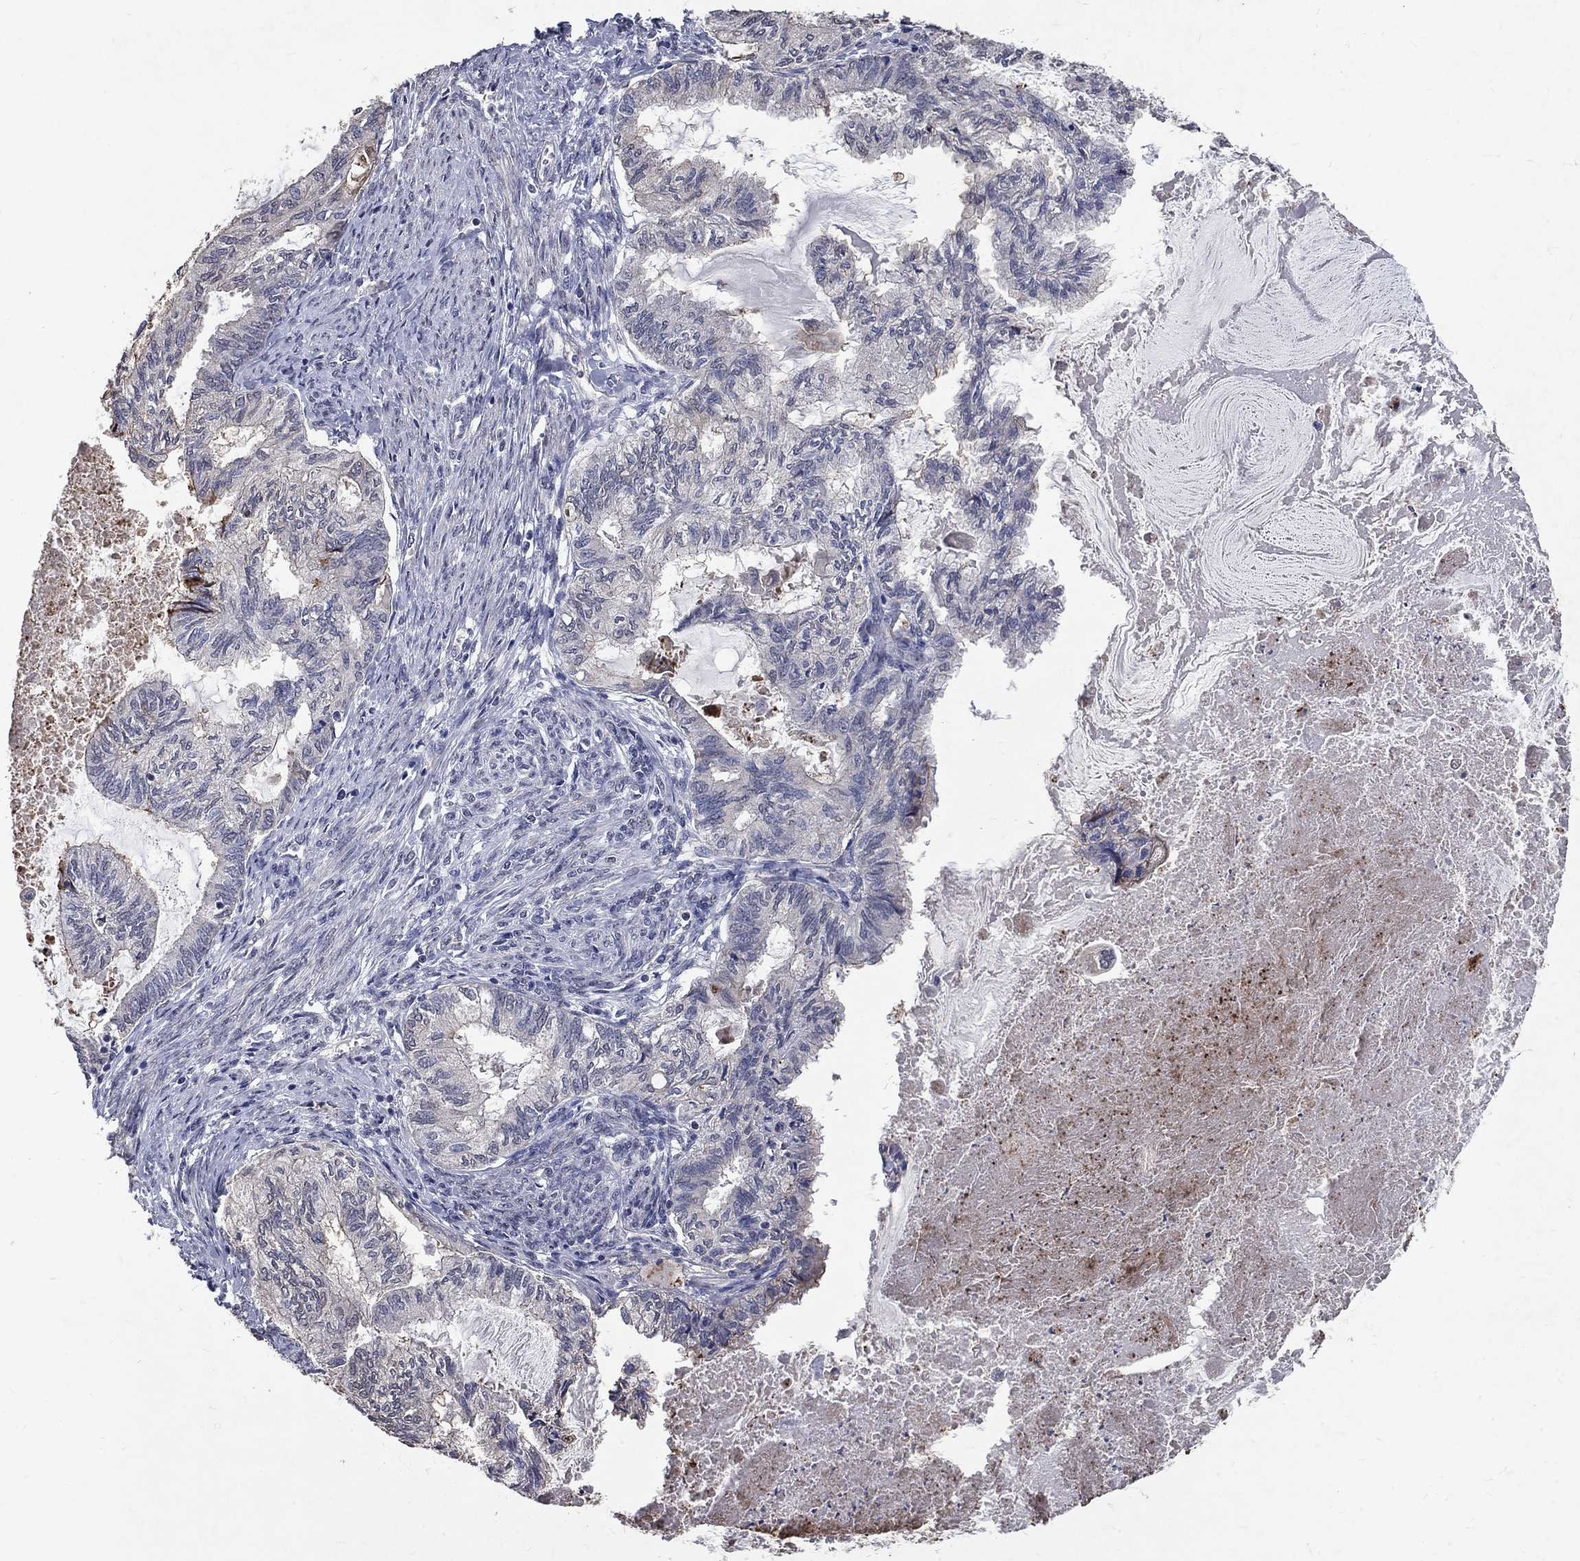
{"staining": {"intensity": "negative", "quantity": "none", "location": "none"}, "tissue": "endometrial cancer", "cell_type": "Tumor cells", "image_type": "cancer", "snomed": [{"axis": "morphology", "description": "Adenocarcinoma, NOS"}, {"axis": "topography", "description": "Endometrium"}], "caption": "Tumor cells are negative for protein expression in human endometrial adenocarcinoma.", "gene": "CHST5", "patient": {"sex": "female", "age": 86}}